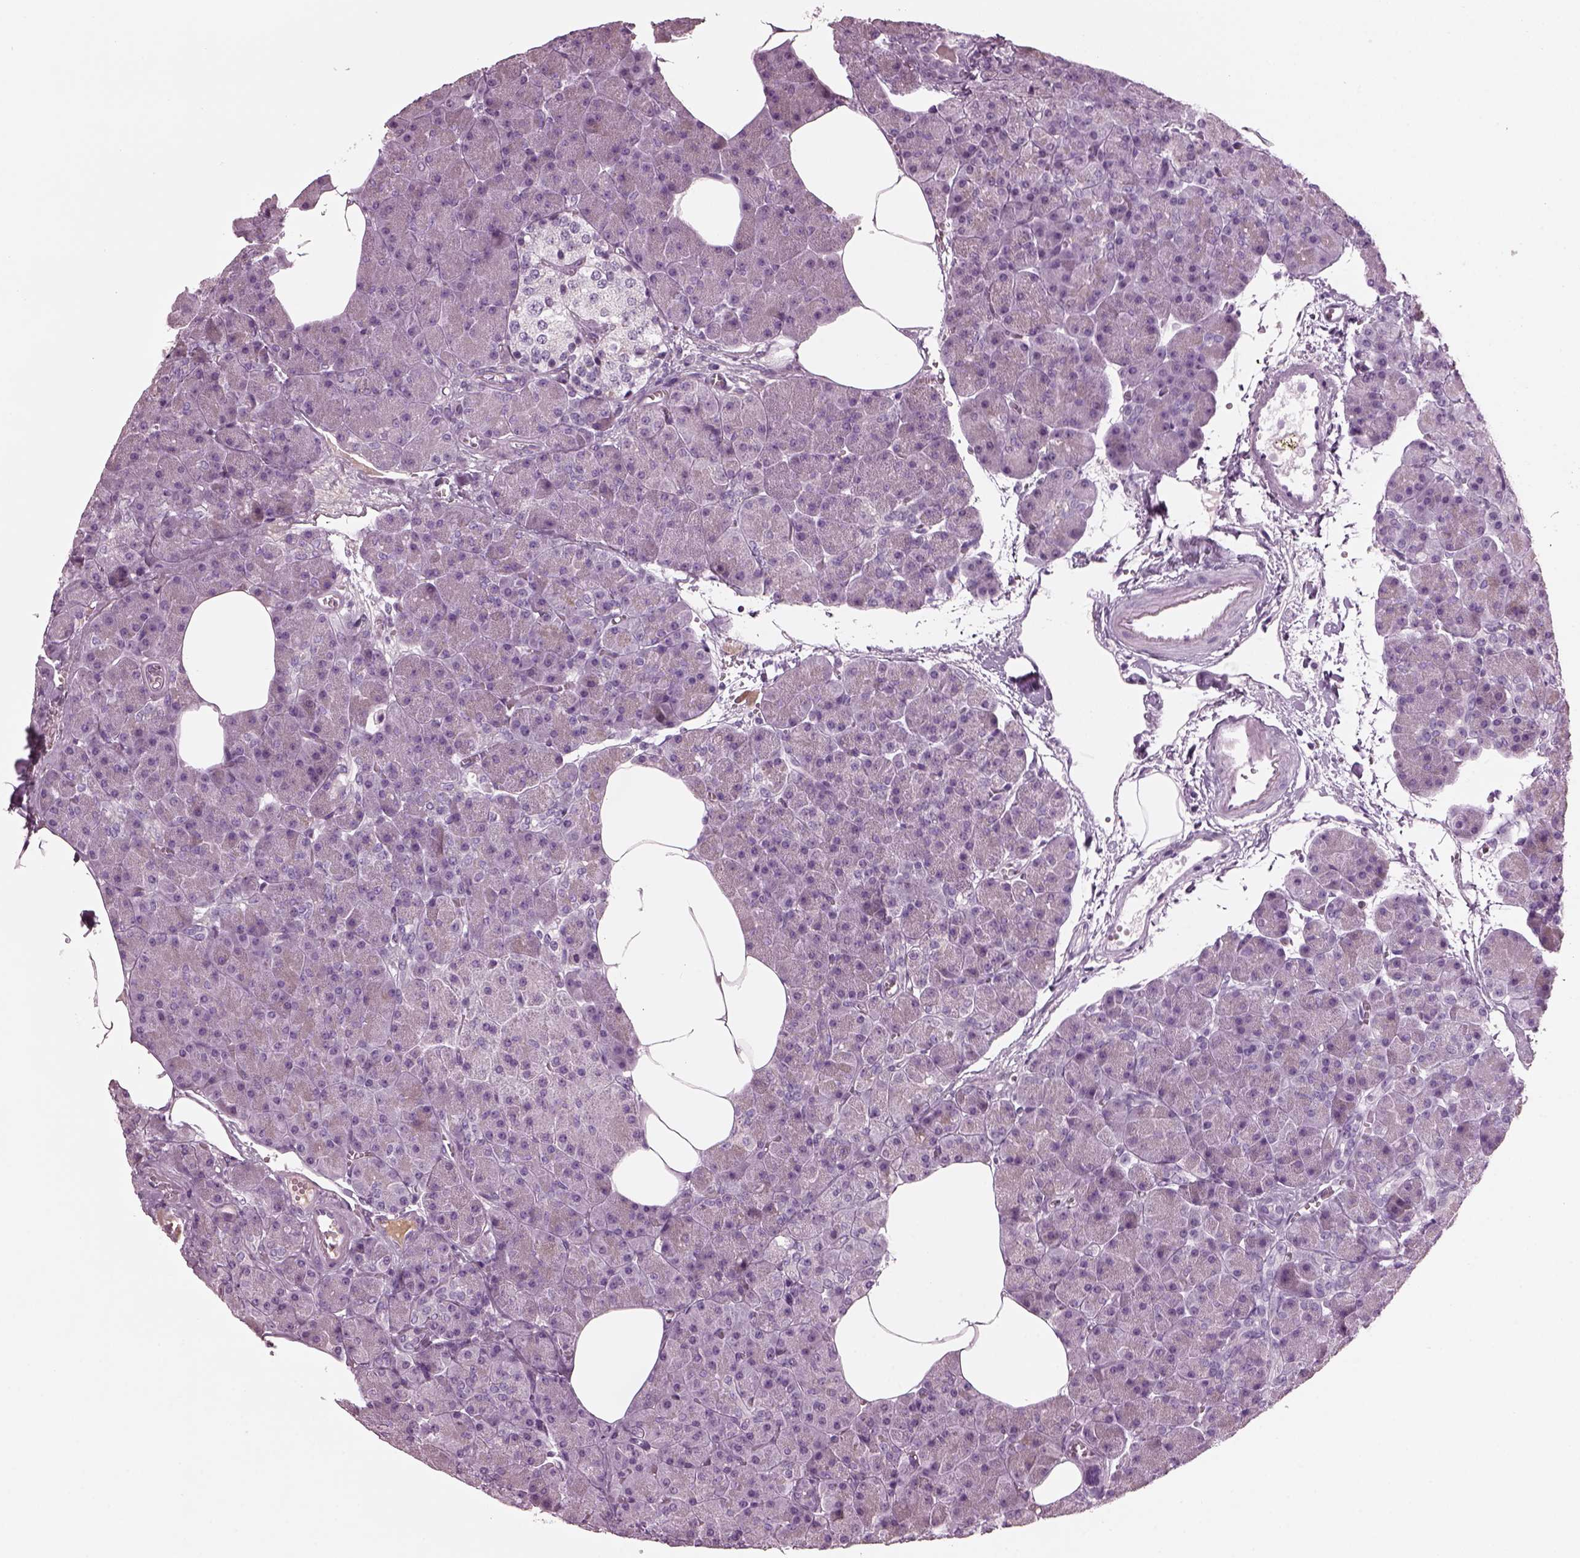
{"staining": {"intensity": "negative", "quantity": "none", "location": "none"}, "tissue": "pancreas", "cell_type": "Exocrine glandular cells", "image_type": "normal", "snomed": [{"axis": "morphology", "description": "Normal tissue, NOS"}, {"axis": "topography", "description": "Pancreas"}], "caption": "Exocrine glandular cells show no significant protein positivity in benign pancreas.", "gene": "DPYSL5", "patient": {"sex": "female", "age": 45}}